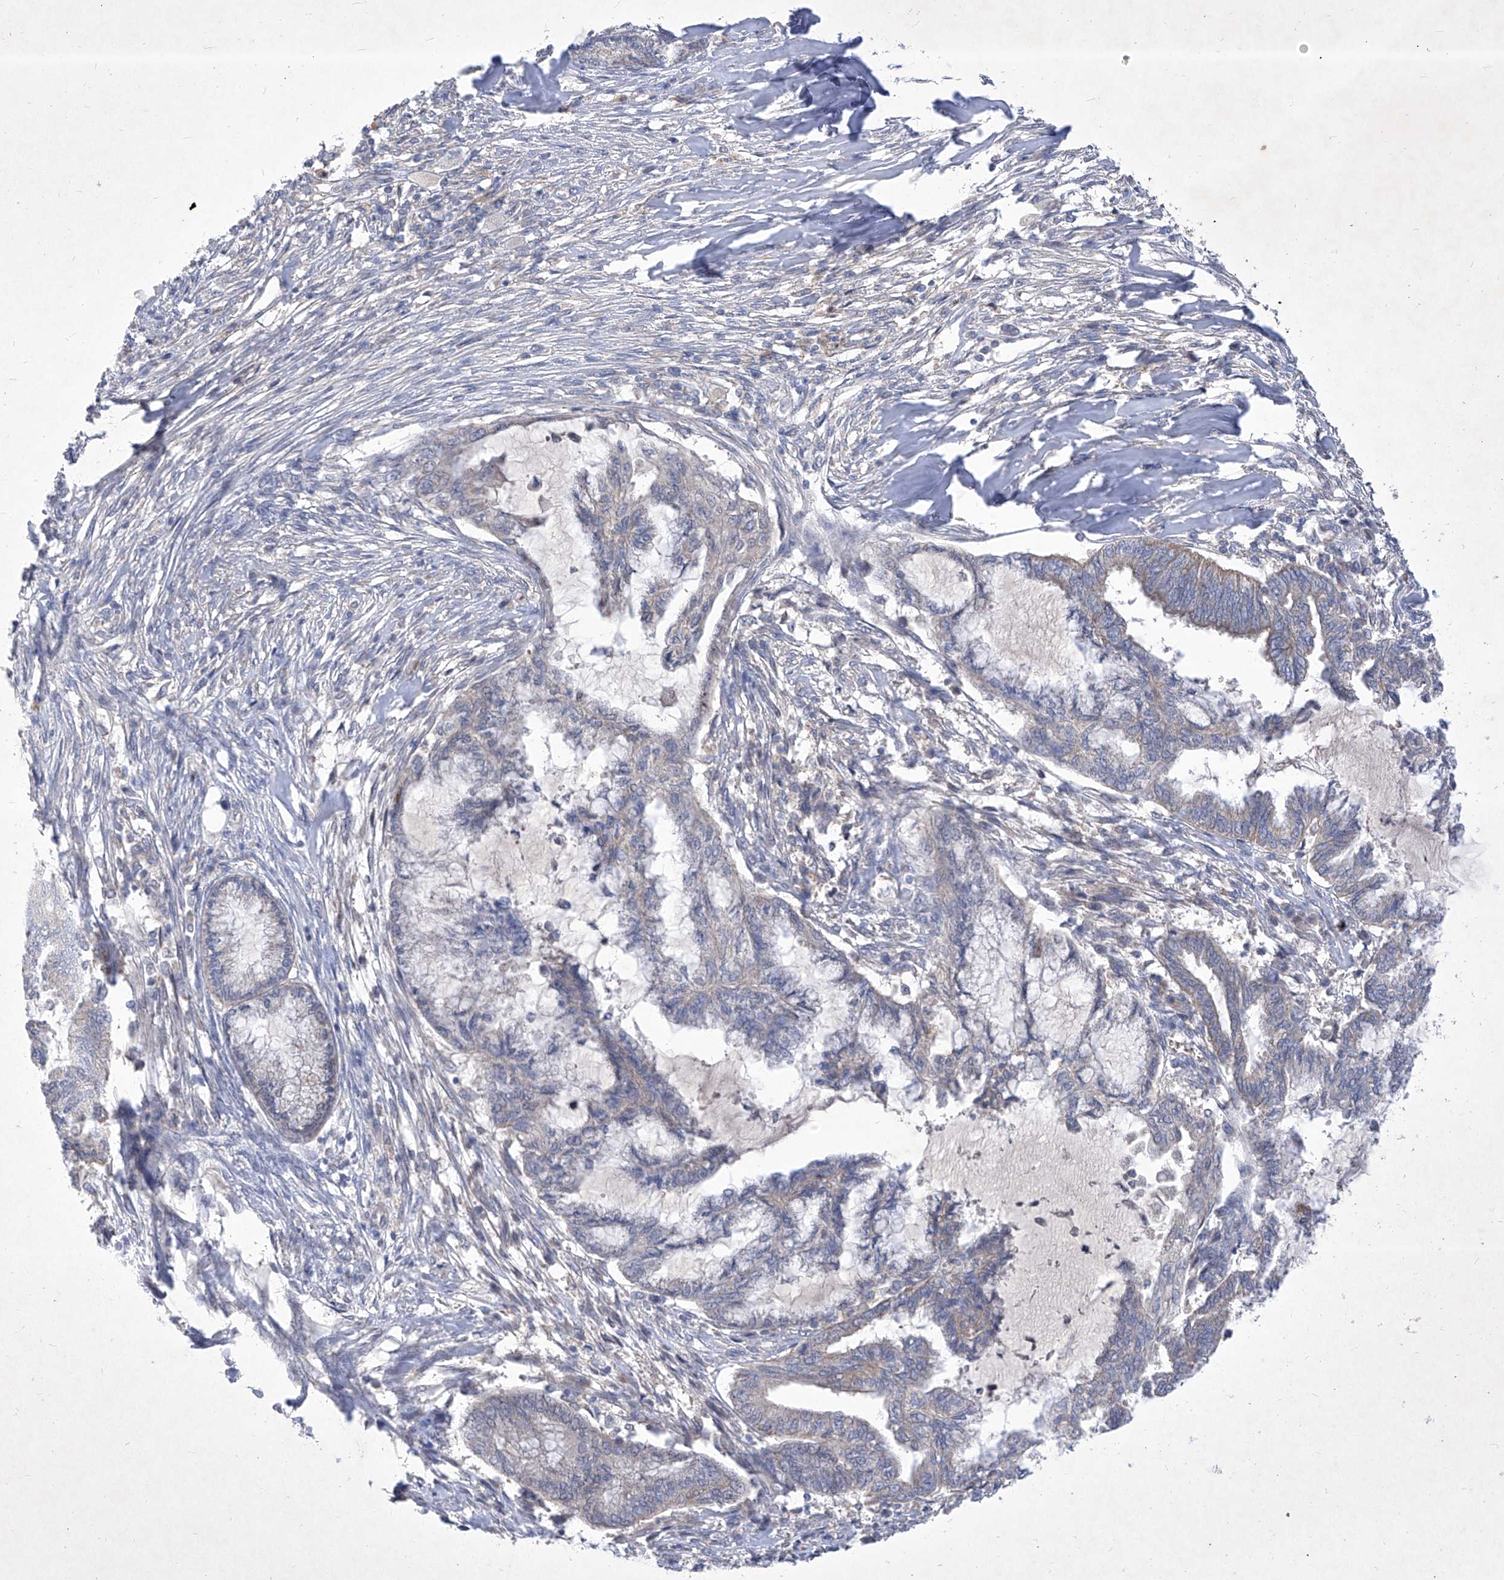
{"staining": {"intensity": "negative", "quantity": "none", "location": "none"}, "tissue": "endometrial cancer", "cell_type": "Tumor cells", "image_type": "cancer", "snomed": [{"axis": "morphology", "description": "Adenocarcinoma, NOS"}, {"axis": "topography", "description": "Endometrium"}], "caption": "This is a histopathology image of immunohistochemistry (IHC) staining of endometrial cancer (adenocarcinoma), which shows no expression in tumor cells.", "gene": "COQ3", "patient": {"sex": "female", "age": 86}}